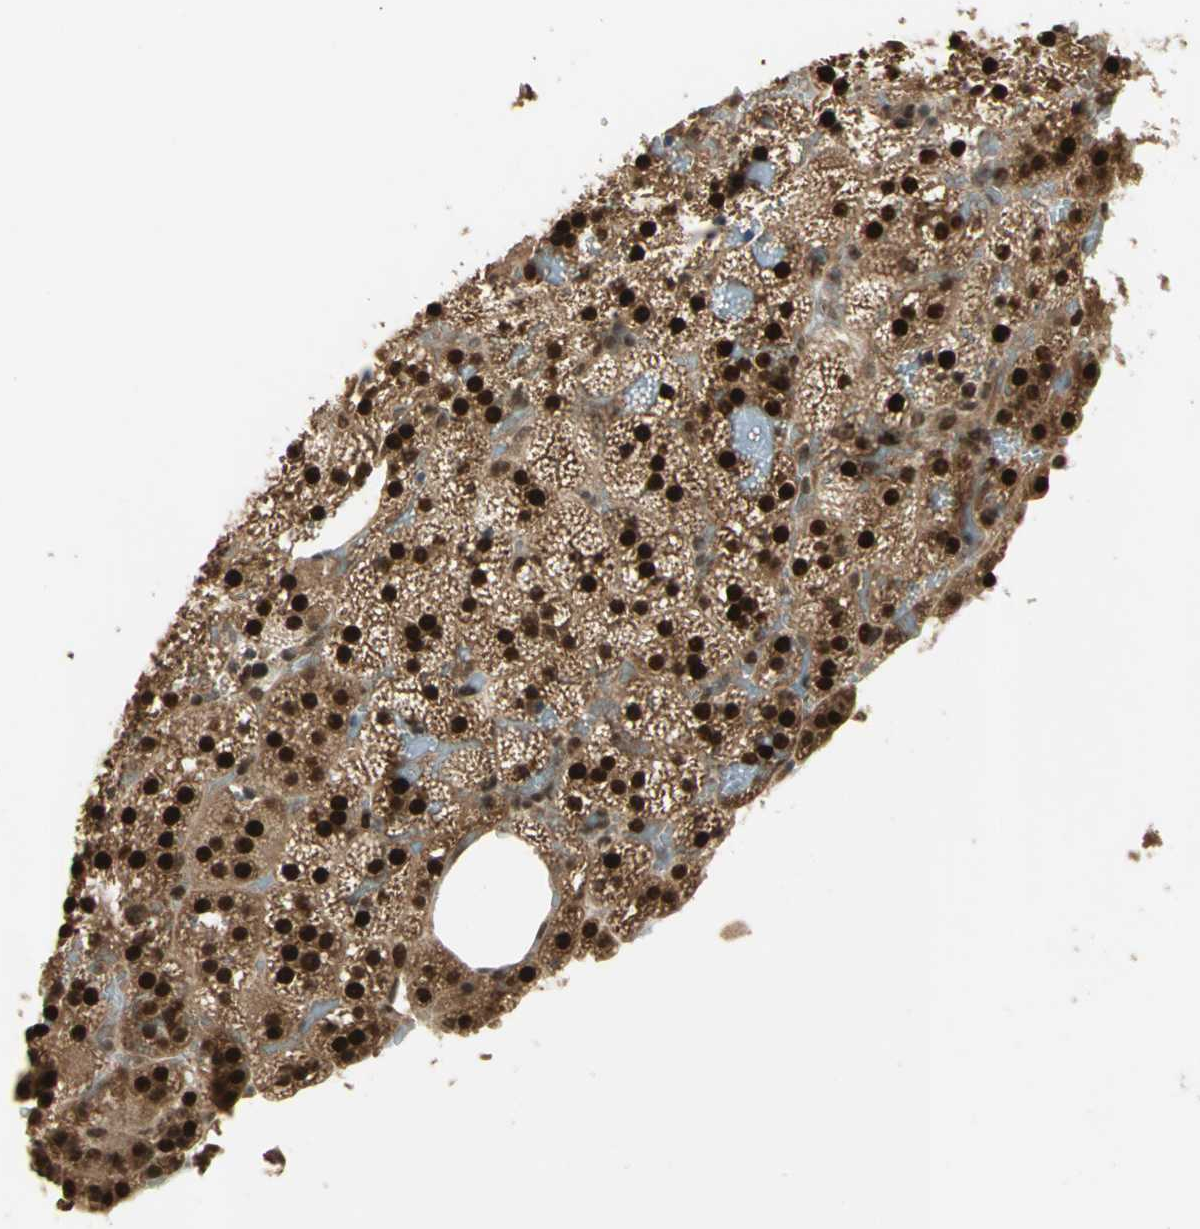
{"staining": {"intensity": "strong", "quantity": ">75%", "location": "cytoplasmic/membranous,nuclear"}, "tissue": "adrenal gland", "cell_type": "Glandular cells", "image_type": "normal", "snomed": [{"axis": "morphology", "description": "Normal tissue, NOS"}, {"axis": "topography", "description": "Adrenal gland"}], "caption": "DAB immunohistochemical staining of normal adrenal gland exhibits strong cytoplasmic/membranous,nuclear protein positivity in approximately >75% of glandular cells.", "gene": "PSMC3", "patient": {"sex": "female", "age": 59}}